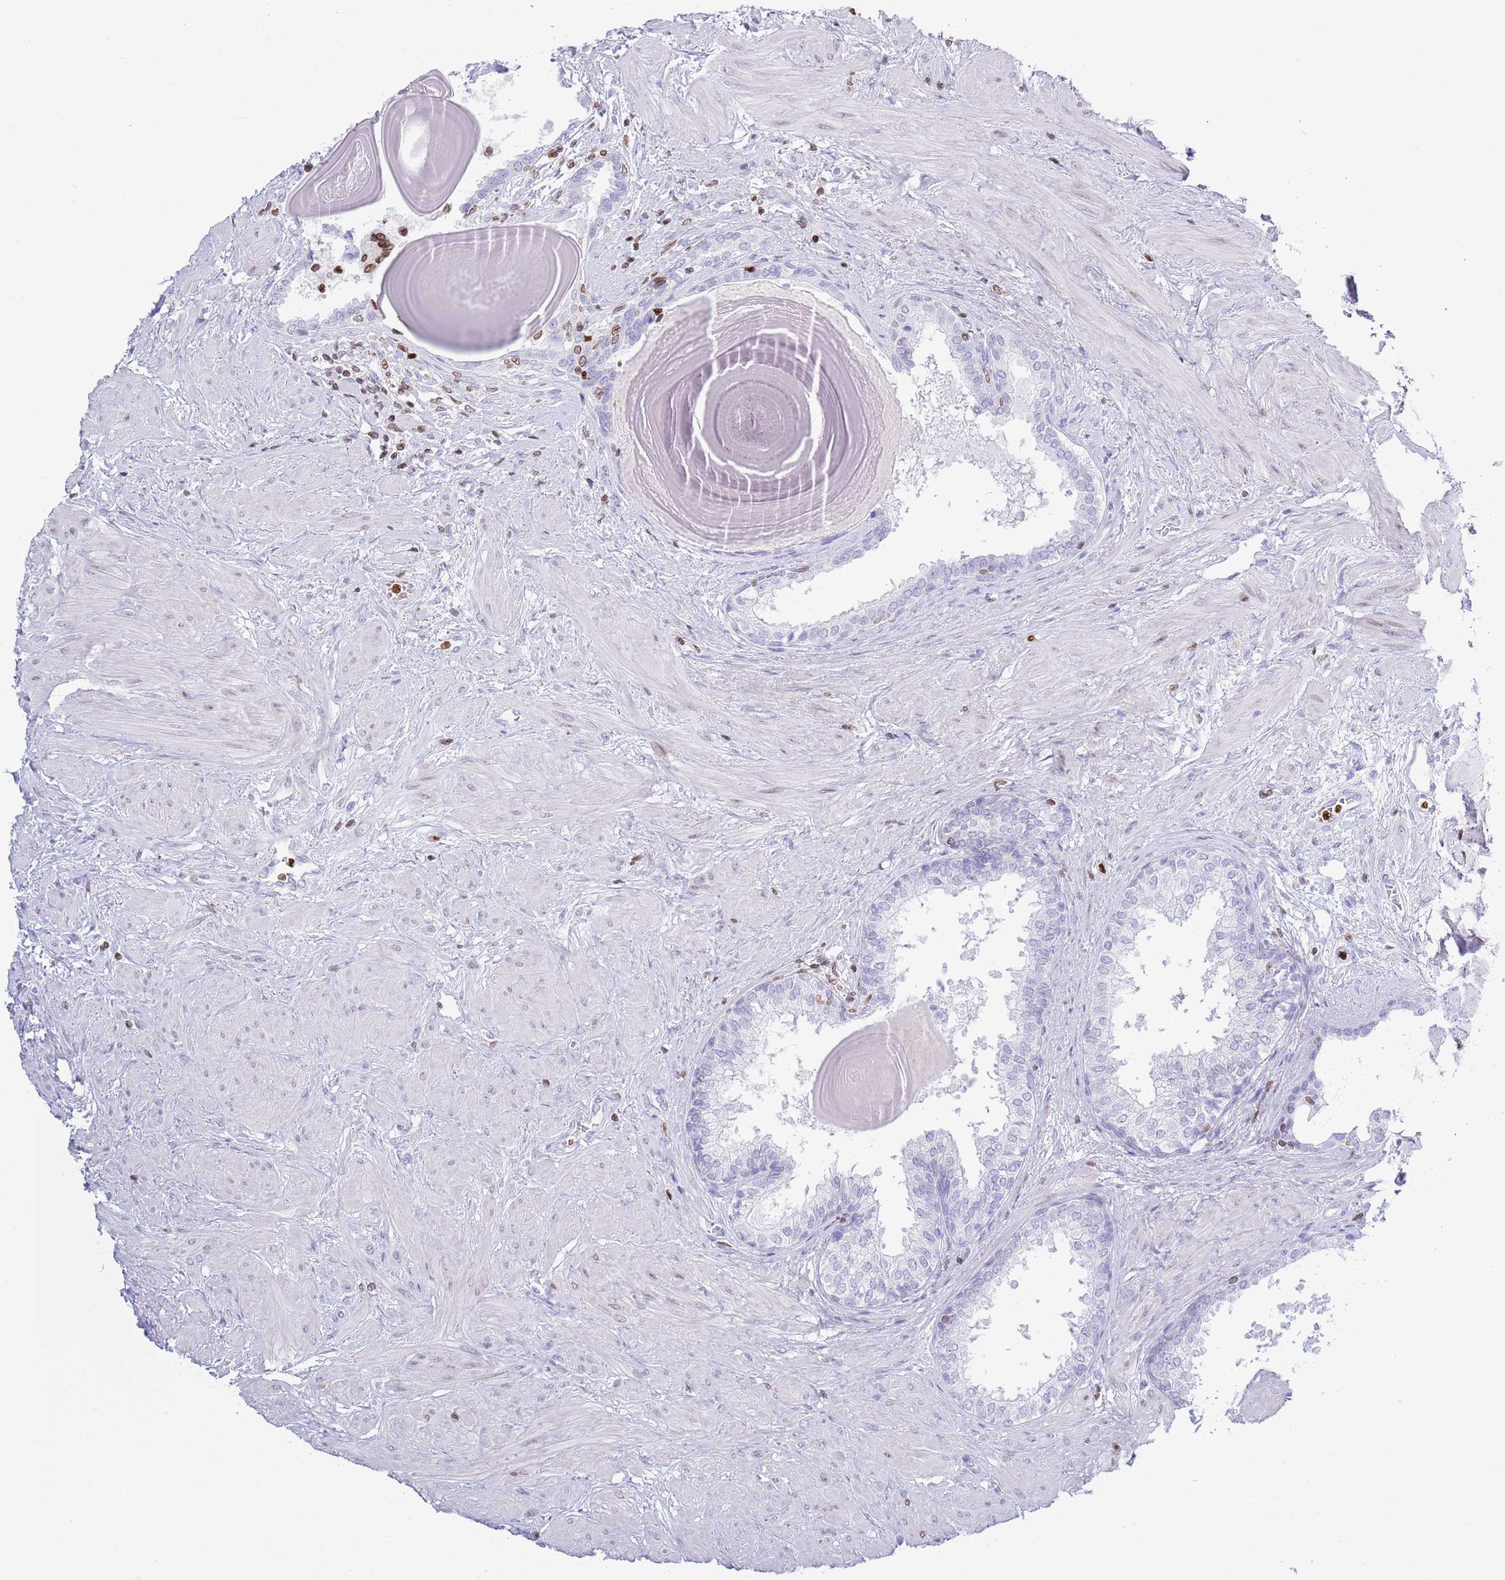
{"staining": {"intensity": "negative", "quantity": "none", "location": "none"}, "tissue": "prostate", "cell_type": "Glandular cells", "image_type": "normal", "snomed": [{"axis": "morphology", "description": "Normal tissue, NOS"}, {"axis": "topography", "description": "Prostate"}], "caption": "Immunohistochemistry of normal human prostate reveals no staining in glandular cells.", "gene": "LBR", "patient": {"sex": "male", "age": 48}}